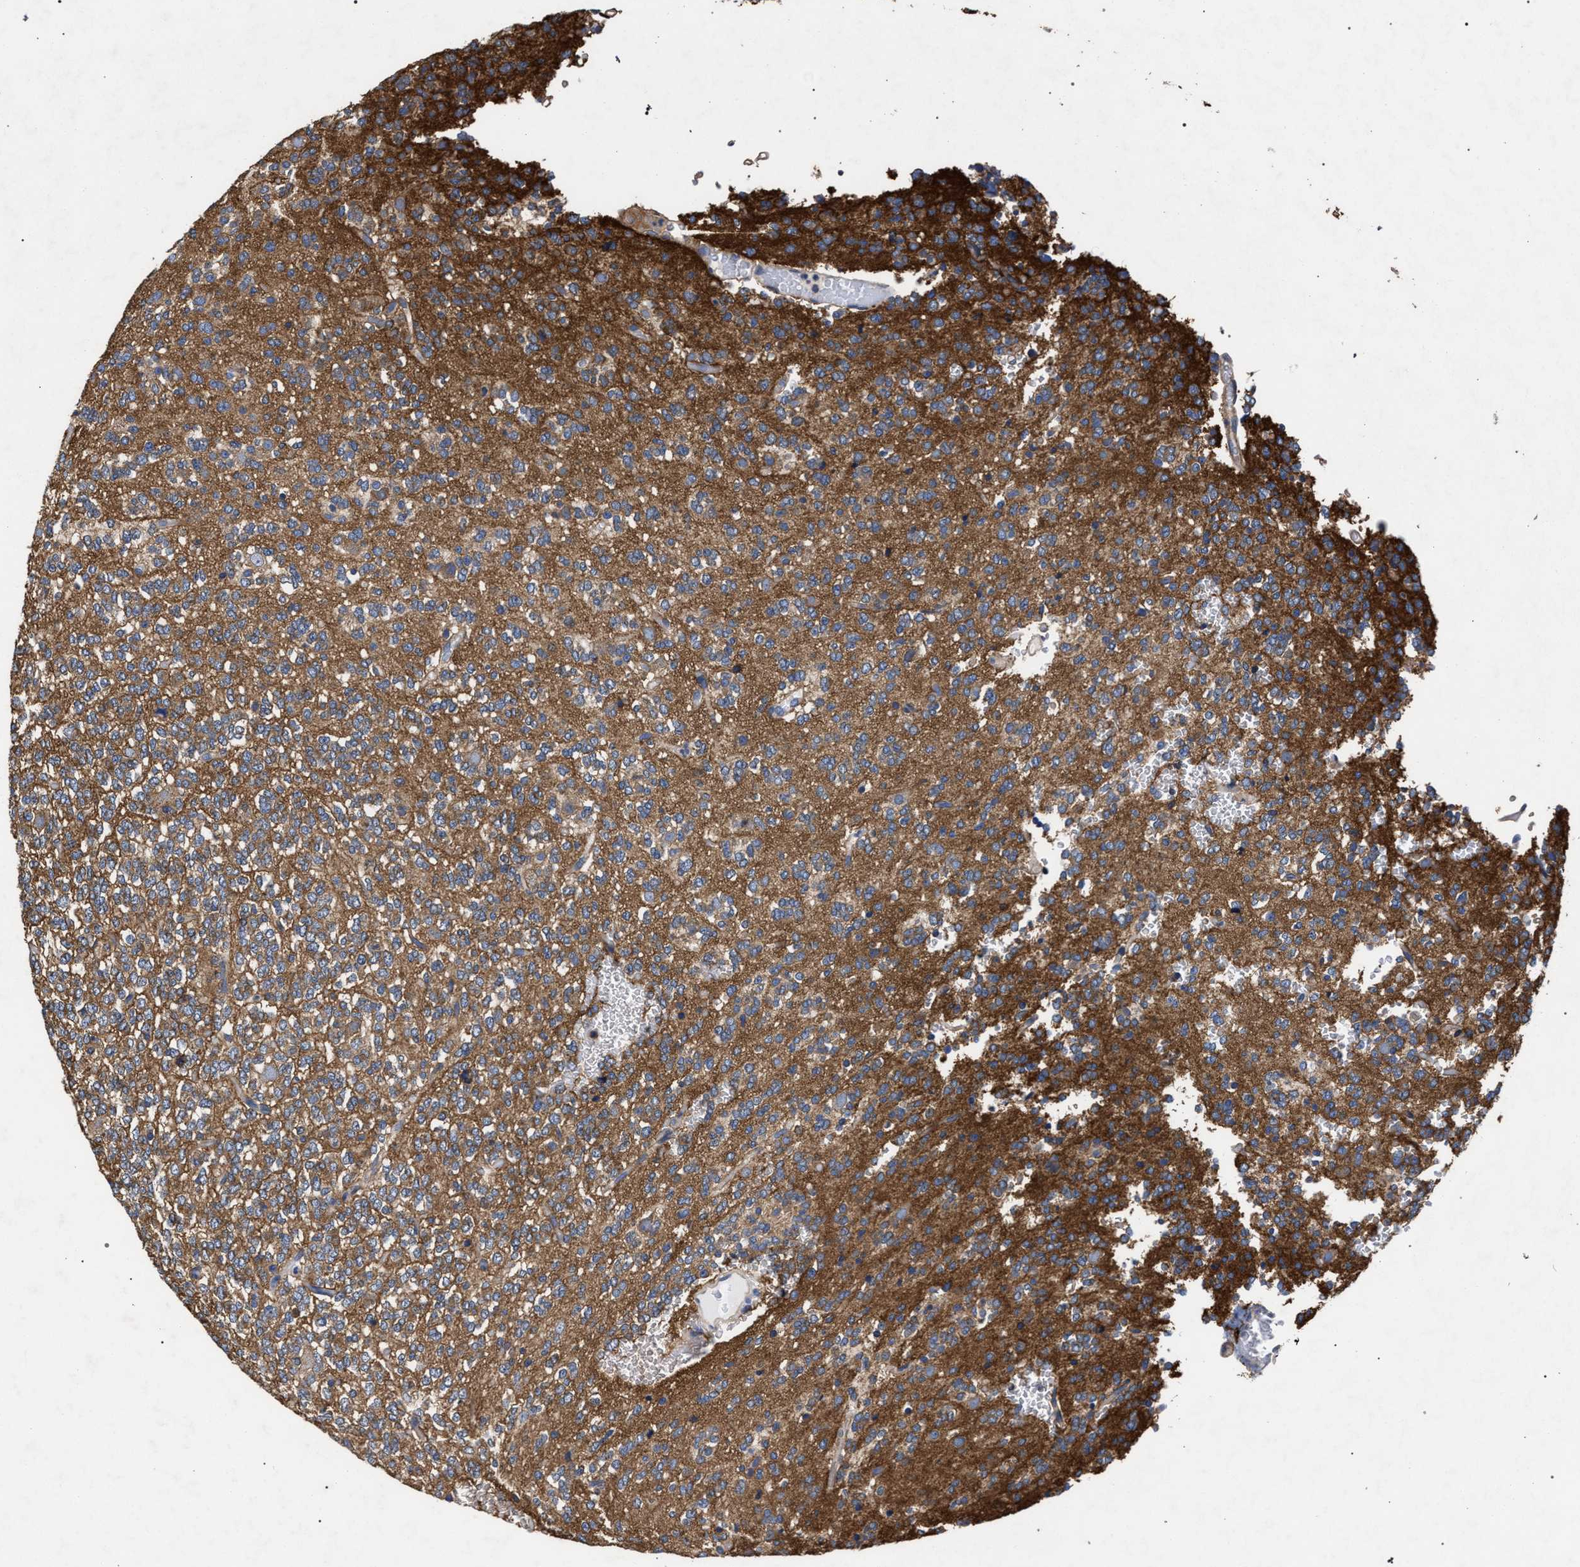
{"staining": {"intensity": "moderate", "quantity": ">75%", "location": "cytoplasmic/membranous"}, "tissue": "glioma", "cell_type": "Tumor cells", "image_type": "cancer", "snomed": [{"axis": "morphology", "description": "Glioma, malignant, Low grade"}, {"axis": "topography", "description": "Brain"}], "caption": "The histopathology image reveals immunohistochemical staining of malignant glioma (low-grade). There is moderate cytoplasmic/membranous staining is present in approximately >75% of tumor cells. (DAB IHC, brown staining for protein, blue staining for nuclei).", "gene": "CFAP95", "patient": {"sex": "male", "age": 38}}